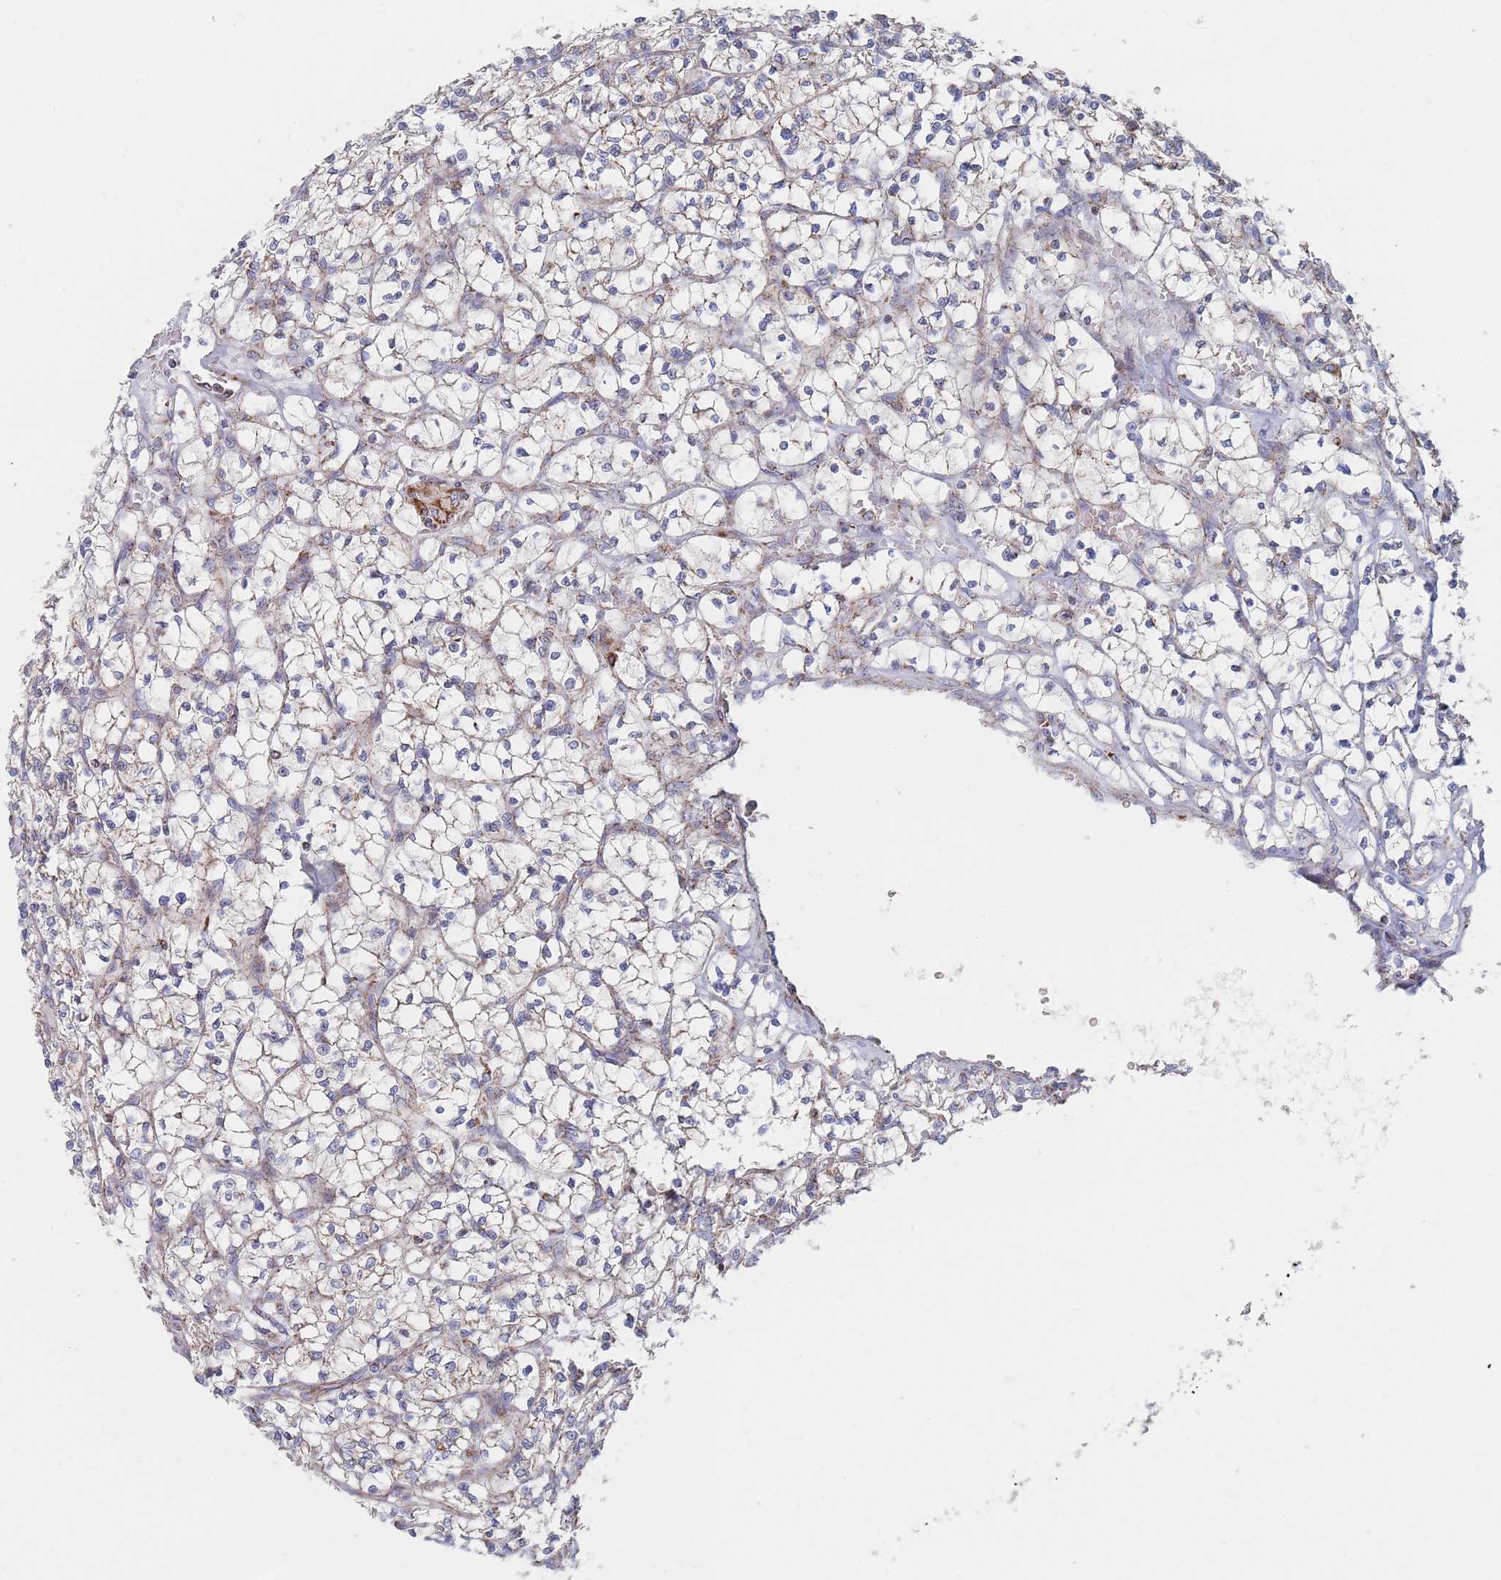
{"staining": {"intensity": "moderate", "quantity": "<25%", "location": "cytoplasmic/membranous"}, "tissue": "renal cancer", "cell_type": "Tumor cells", "image_type": "cancer", "snomed": [{"axis": "morphology", "description": "Adenocarcinoma, NOS"}, {"axis": "topography", "description": "Kidney"}], "caption": "Immunohistochemistry (IHC) of adenocarcinoma (renal) displays low levels of moderate cytoplasmic/membranous staining in approximately <25% of tumor cells.", "gene": "IKZF4", "patient": {"sex": "female", "age": 64}}